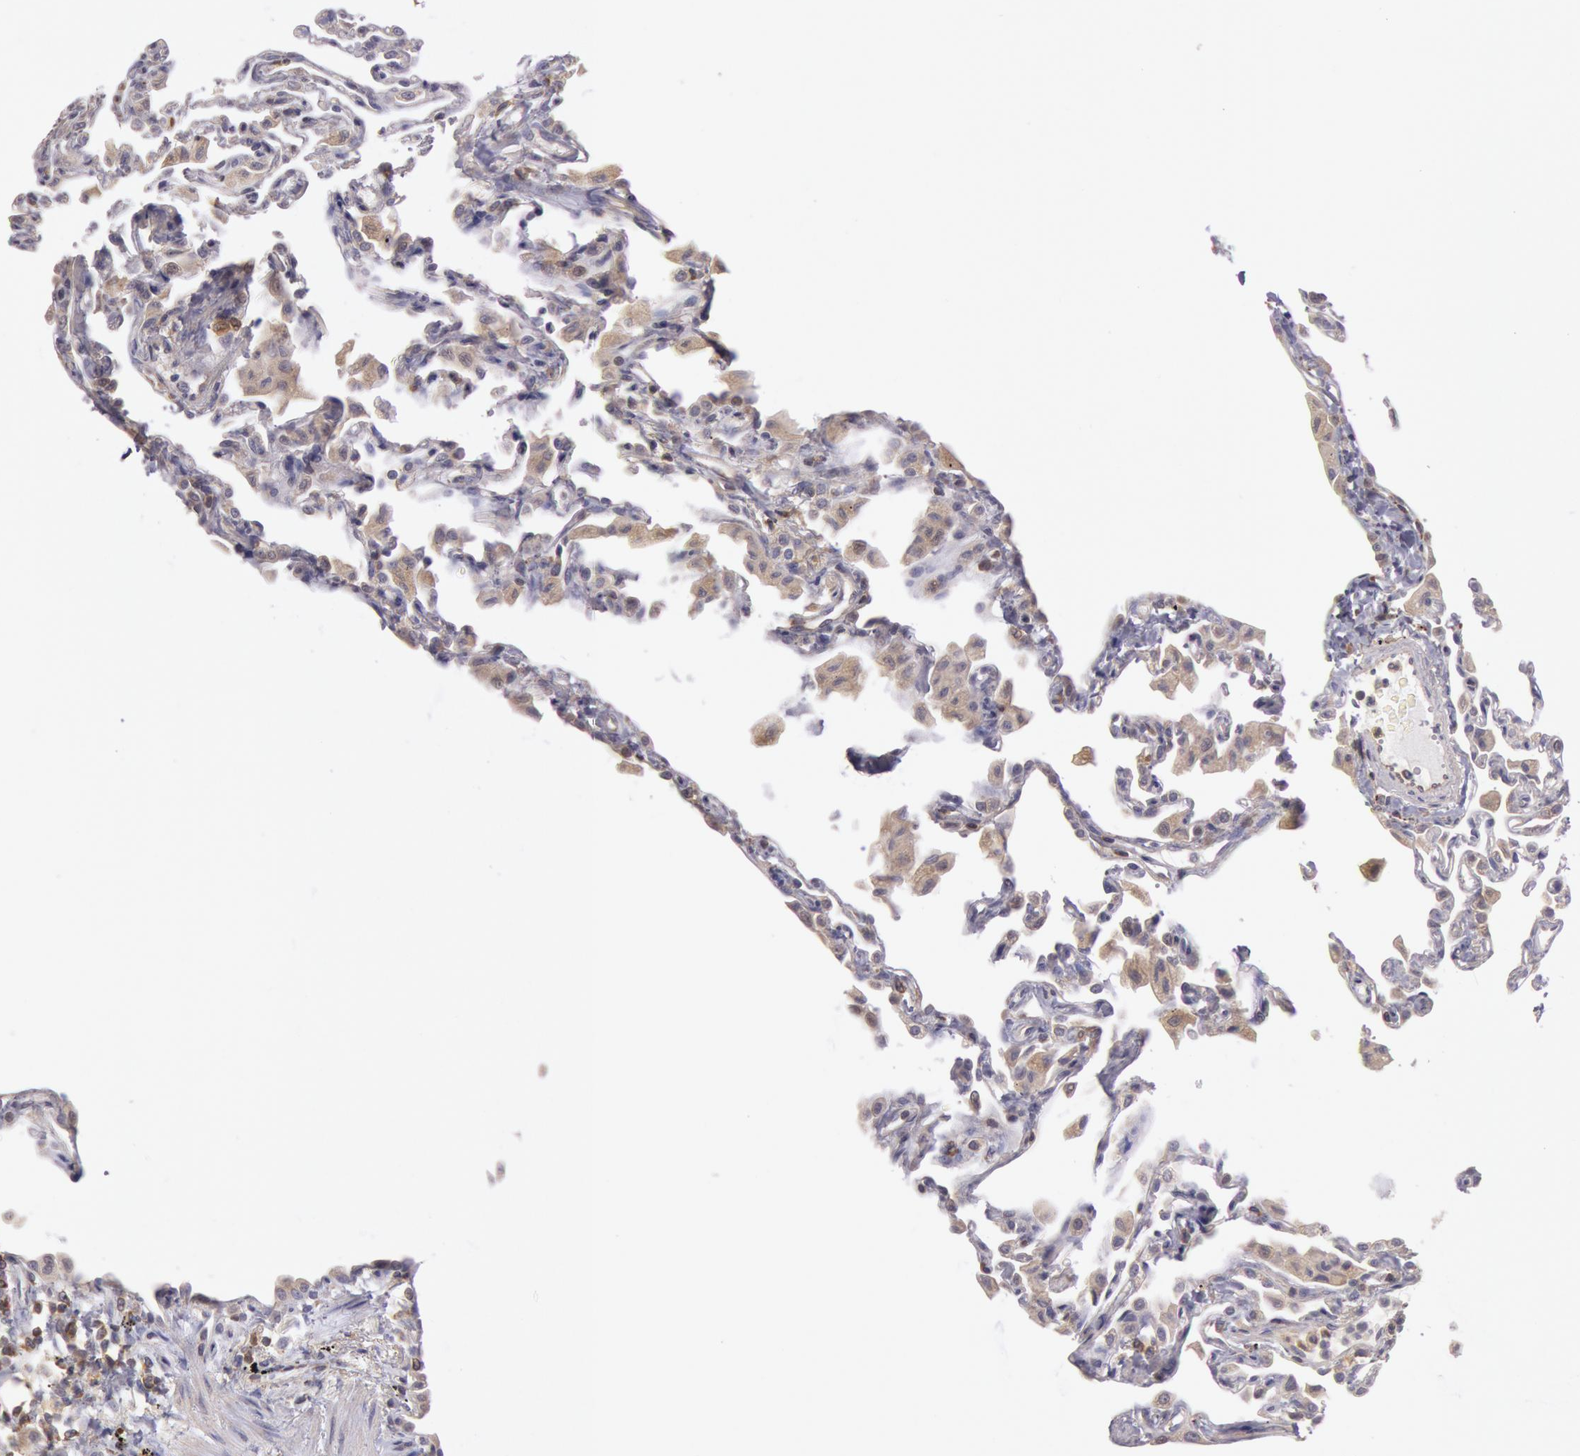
{"staining": {"intensity": "weak", "quantity": "25%-75%", "location": "cytoplasmic/membranous"}, "tissue": "lung", "cell_type": "Alveolar cells", "image_type": "normal", "snomed": [{"axis": "morphology", "description": "Normal tissue, NOS"}, {"axis": "topography", "description": "Lung"}], "caption": "Brown immunohistochemical staining in normal human lung displays weak cytoplasmic/membranous expression in approximately 25%-75% of alveolar cells. (DAB (3,3'-diaminobenzidine) = brown stain, brightfield microscopy at high magnification).", "gene": "NMT2", "patient": {"sex": "female", "age": 49}}